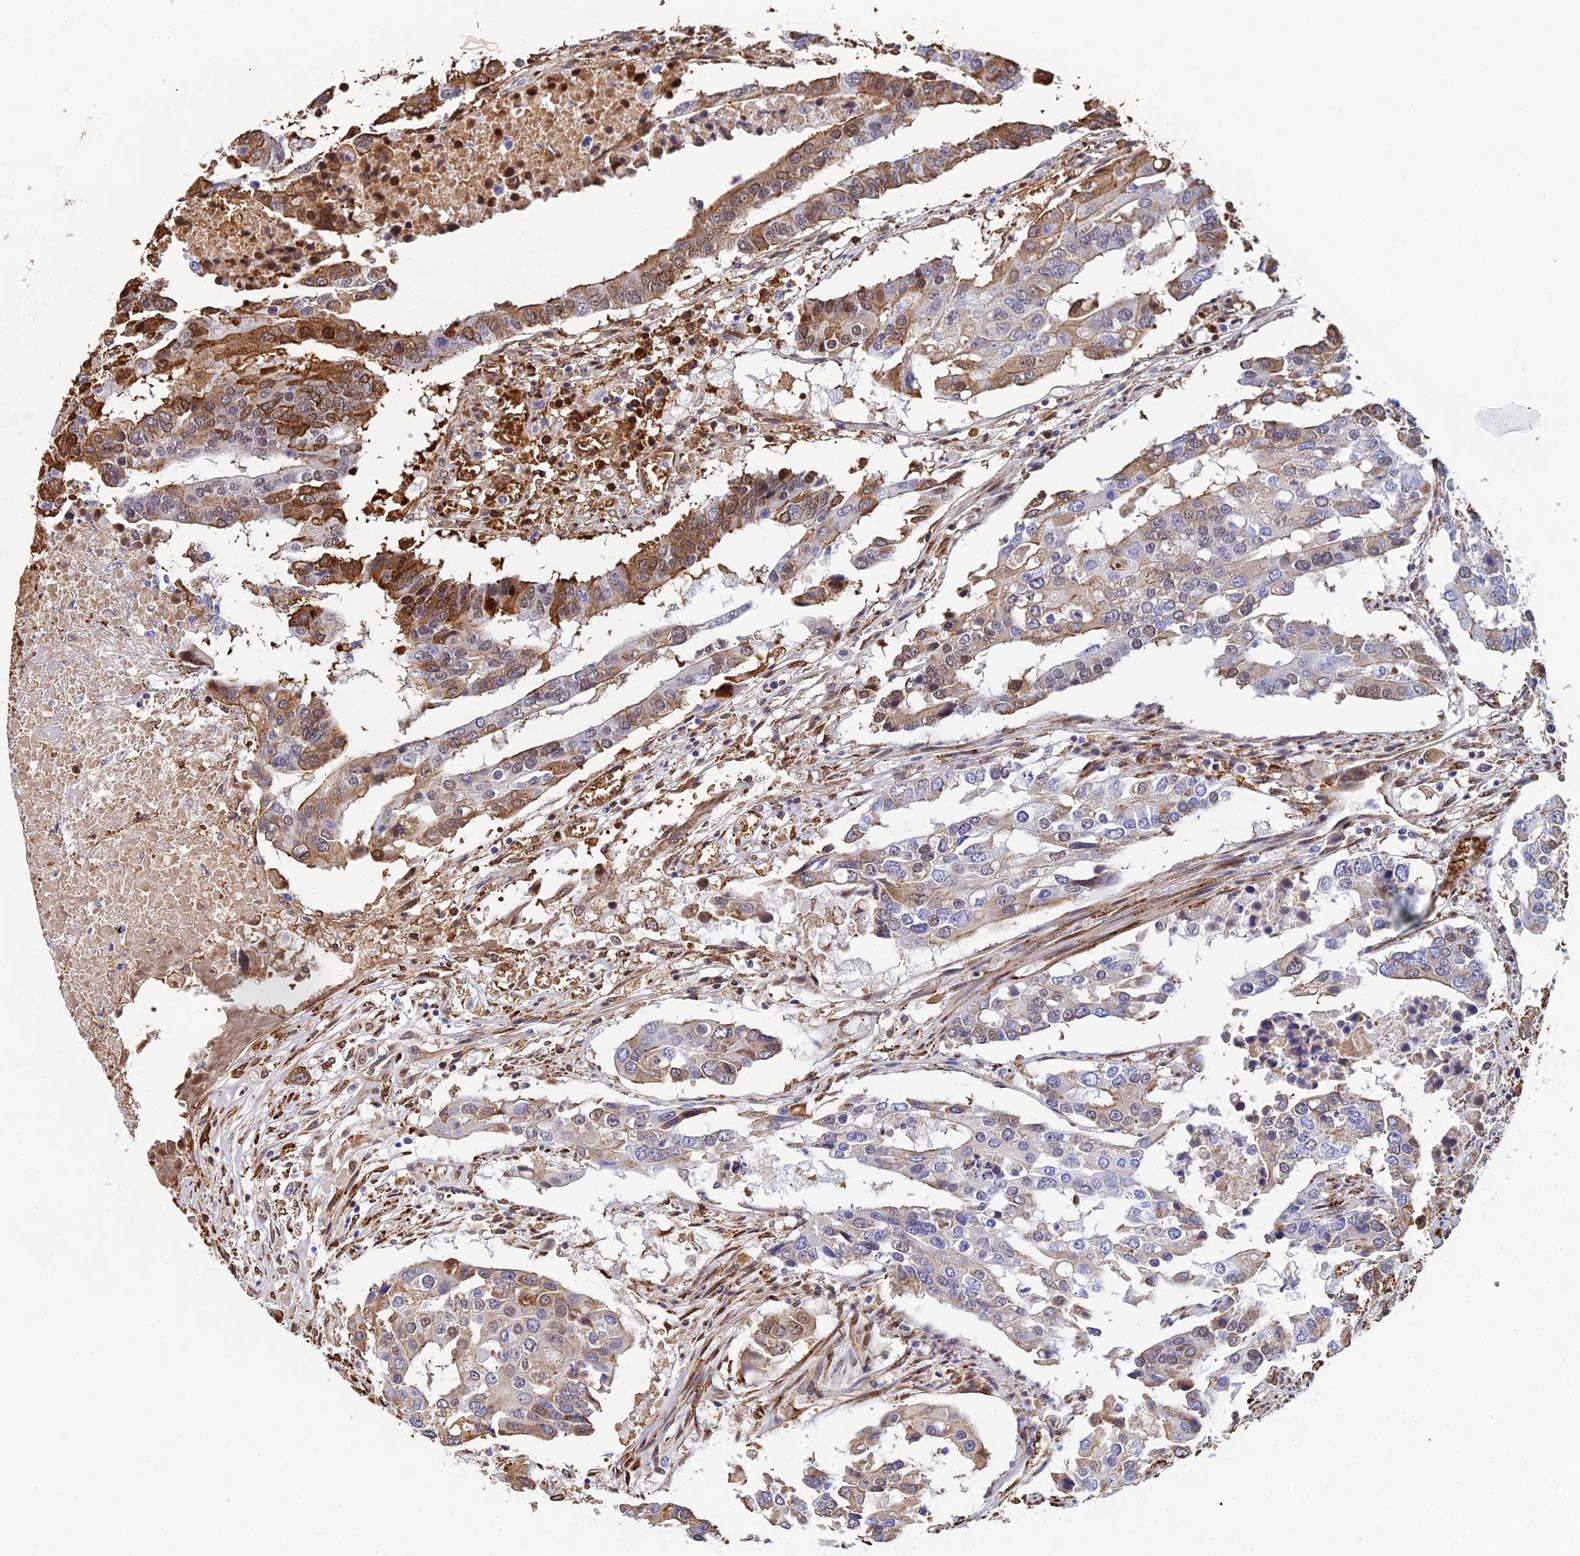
{"staining": {"intensity": "moderate", "quantity": "<25%", "location": "cytoplasmic/membranous,nuclear"}, "tissue": "colorectal cancer", "cell_type": "Tumor cells", "image_type": "cancer", "snomed": [{"axis": "morphology", "description": "Adenocarcinoma, NOS"}, {"axis": "topography", "description": "Colon"}], "caption": "Moderate cytoplasmic/membranous and nuclear expression for a protein is seen in about <25% of tumor cells of colorectal adenocarcinoma using immunohistochemistry (IHC).", "gene": "BCL9", "patient": {"sex": "male", "age": 77}}